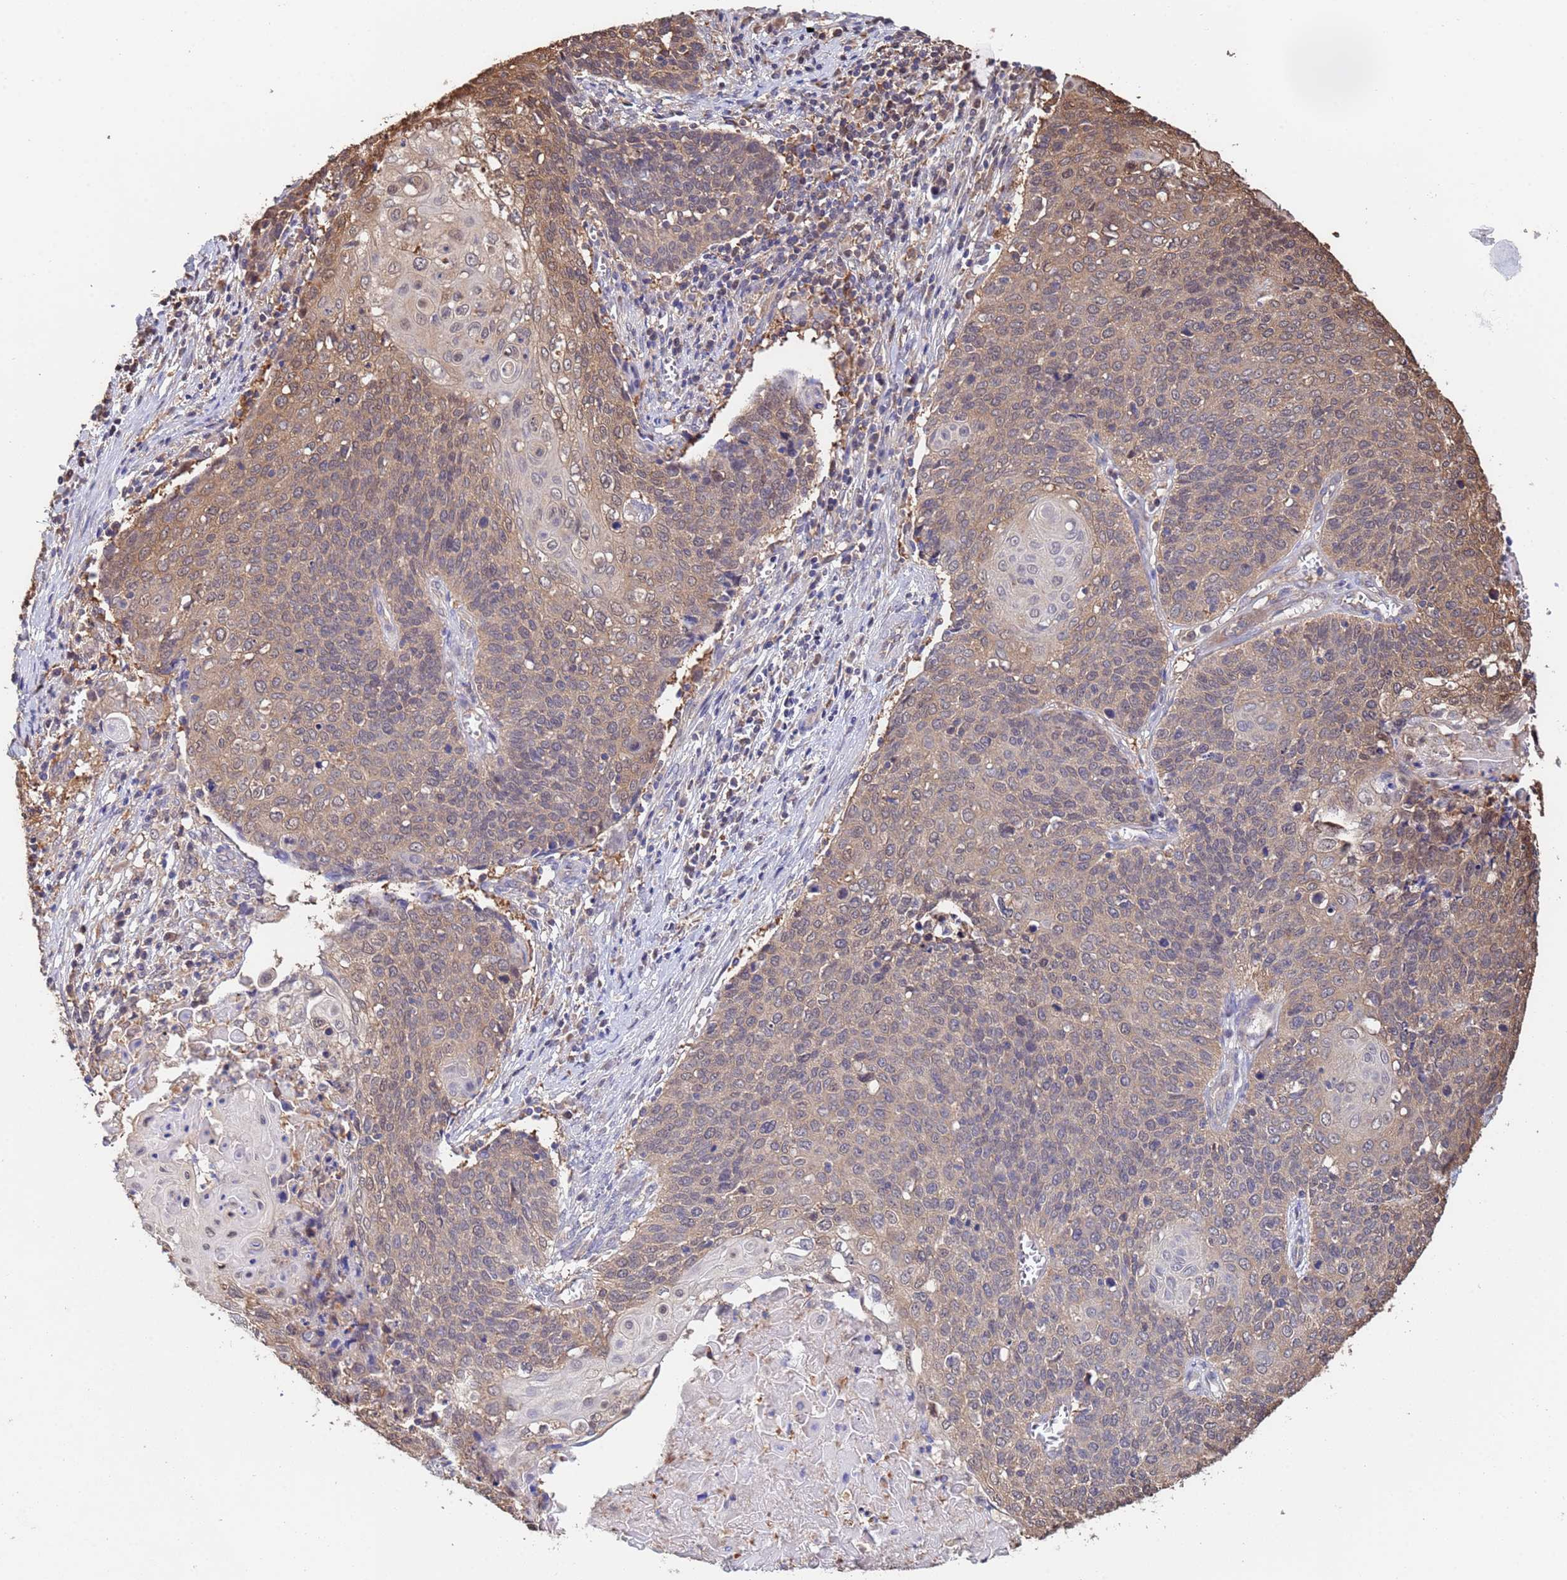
{"staining": {"intensity": "weak", "quantity": ">75%", "location": "cytoplasmic/membranous"}, "tissue": "cervical cancer", "cell_type": "Tumor cells", "image_type": "cancer", "snomed": [{"axis": "morphology", "description": "Squamous cell carcinoma, NOS"}, {"axis": "topography", "description": "Cervix"}], "caption": "Tumor cells exhibit low levels of weak cytoplasmic/membranous staining in about >75% of cells in human cervical squamous cell carcinoma. (Brightfield microscopy of DAB IHC at high magnification).", "gene": "FAM25A", "patient": {"sex": "female", "age": 39}}